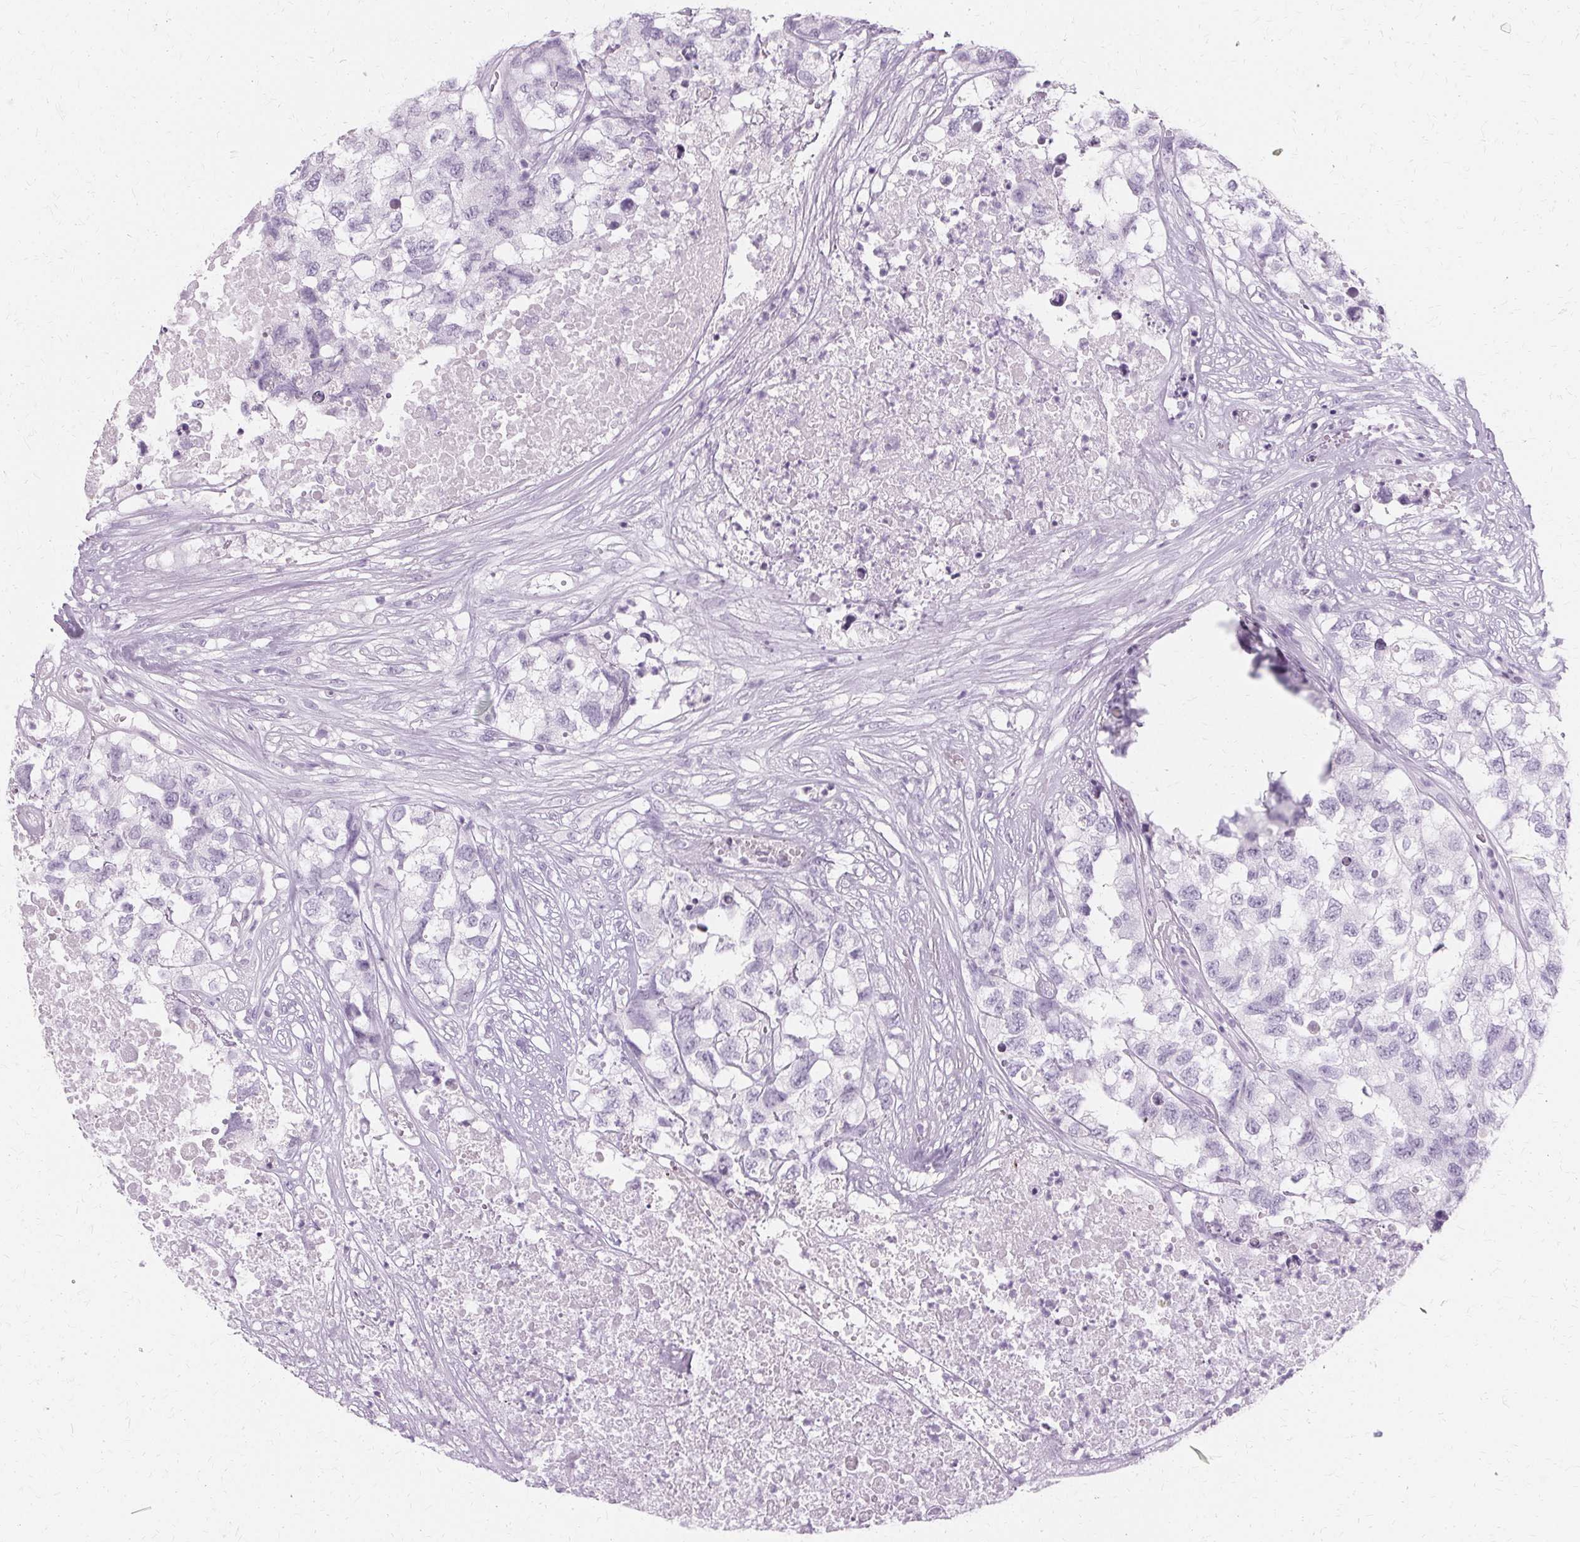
{"staining": {"intensity": "negative", "quantity": "none", "location": "none"}, "tissue": "testis cancer", "cell_type": "Tumor cells", "image_type": "cancer", "snomed": [{"axis": "morphology", "description": "Carcinoma, Embryonal, NOS"}, {"axis": "topography", "description": "Testis"}], "caption": "Human embryonal carcinoma (testis) stained for a protein using immunohistochemistry (IHC) reveals no expression in tumor cells.", "gene": "KRT6C", "patient": {"sex": "male", "age": 83}}